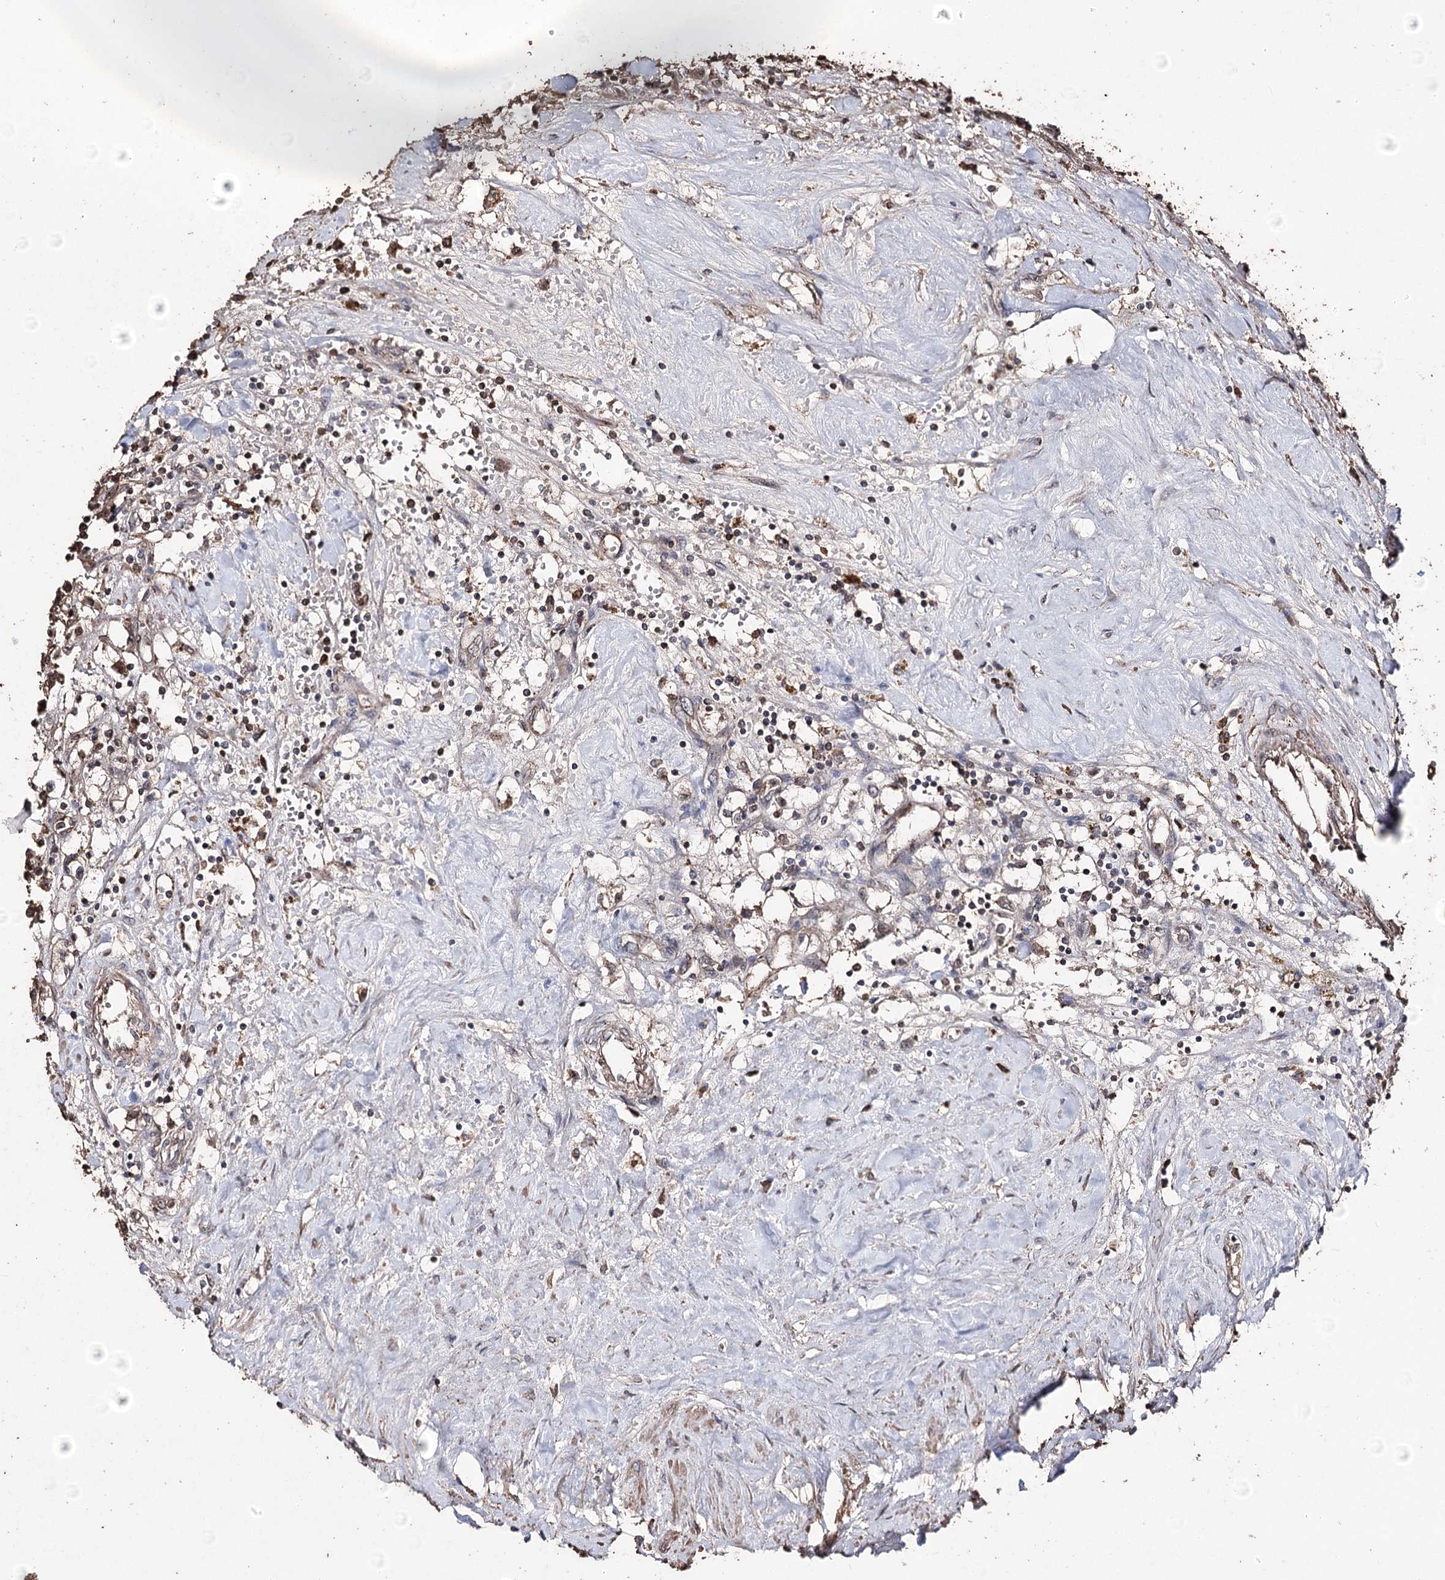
{"staining": {"intensity": "negative", "quantity": "none", "location": "none"}, "tissue": "renal cancer", "cell_type": "Tumor cells", "image_type": "cancer", "snomed": [{"axis": "morphology", "description": "Adenocarcinoma, NOS"}, {"axis": "topography", "description": "Kidney"}], "caption": "Immunohistochemistry image of neoplastic tissue: human adenocarcinoma (renal) stained with DAB (3,3'-diaminobenzidine) exhibits no significant protein positivity in tumor cells. (Stains: DAB IHC with hematoxylin counter stain, Microscopy: brightfield microscopy at high magnification).", "gene": "ZNF662", "patient": {"sex": "male", "age": 56}}